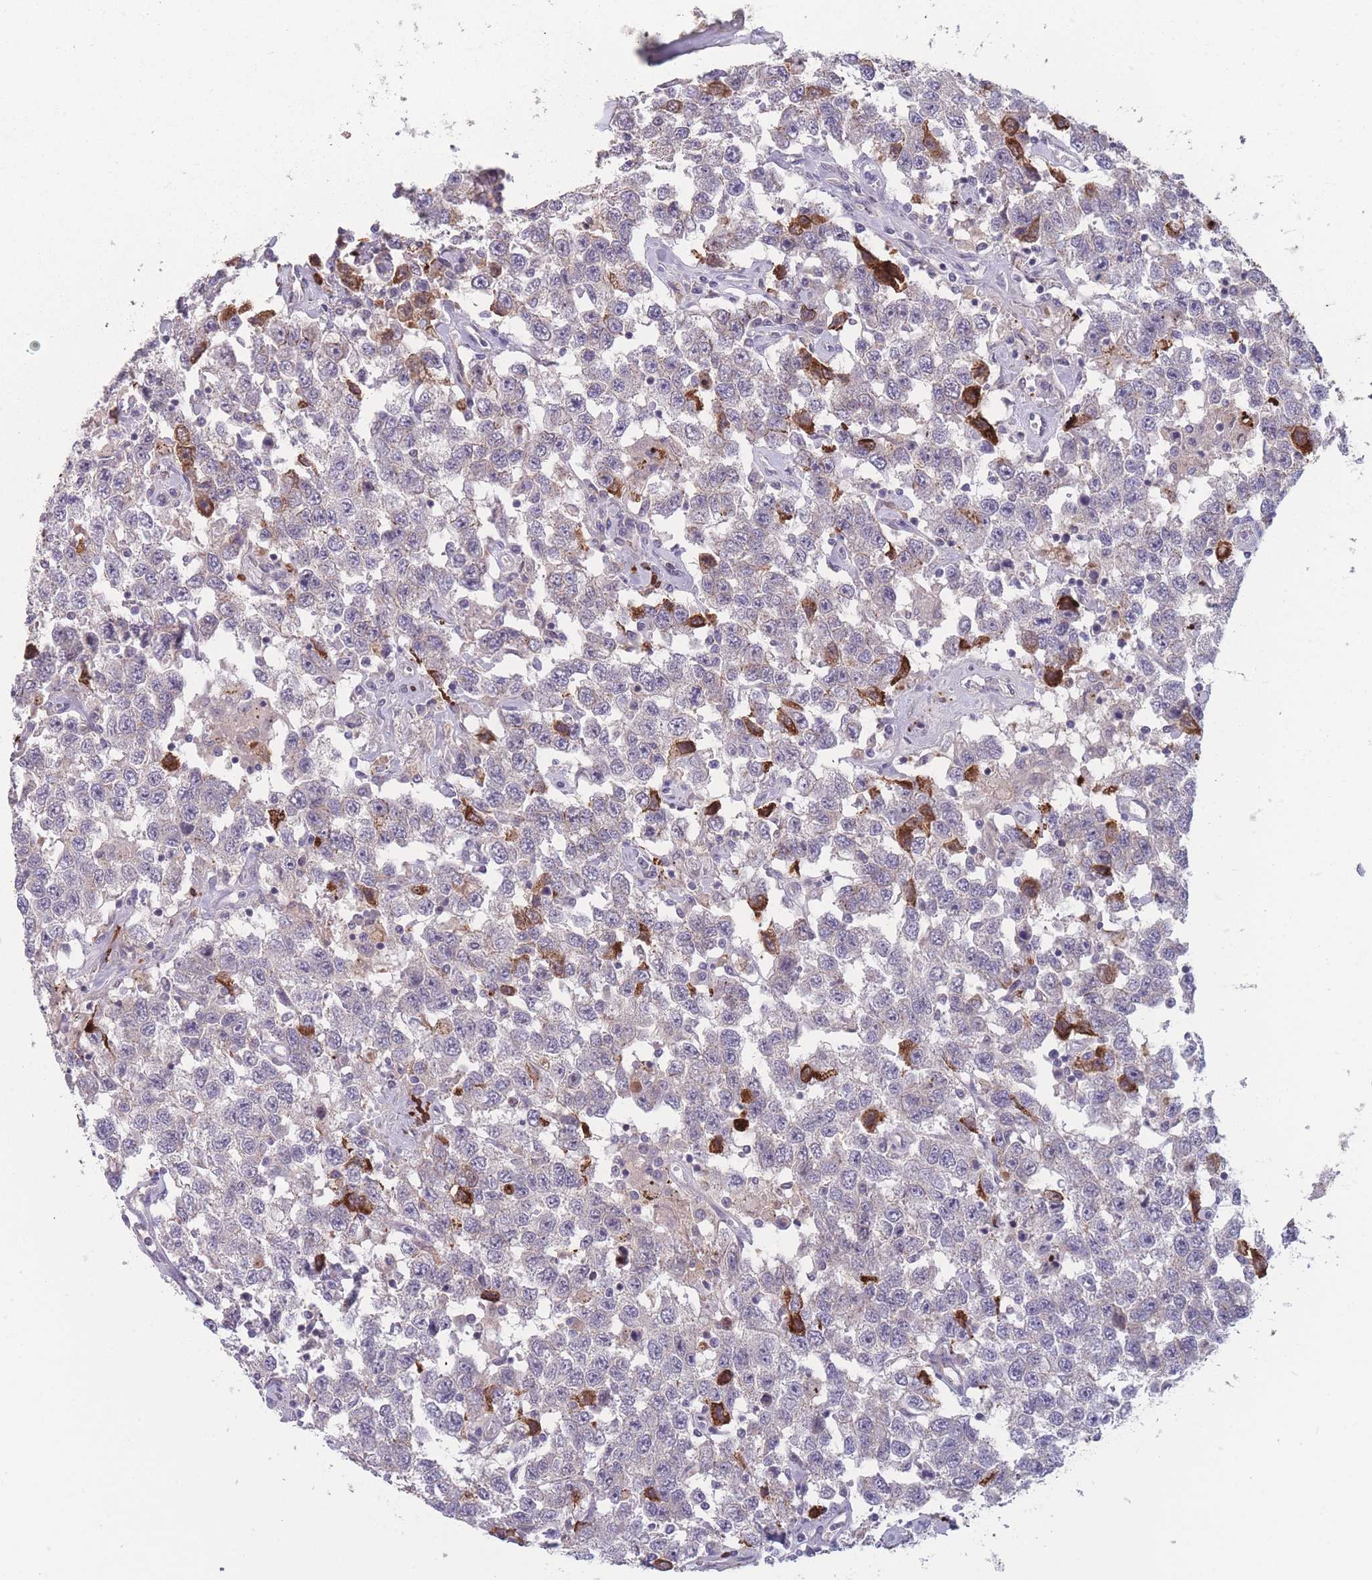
{"staining": {"intensity": "strong", "quantity": "<25%", "location": "cytoplasmic/membranous"}, "tissue": "testis cancer", "cell_type": "Tumor cells", "image_type": "cancer", "snomed": [{"axis": "morphology", "description": "Seminoma, NOS"}, {"axis": "topography", "description": "Testis"}], "caption": "Testis seminoma stained with immunohistochemistry reveals strong cytoplasmic/membranous expression in about <25% of tumor cells.", "gene": "TMEM232", "patient": {"sex": "male", "age": 41}}